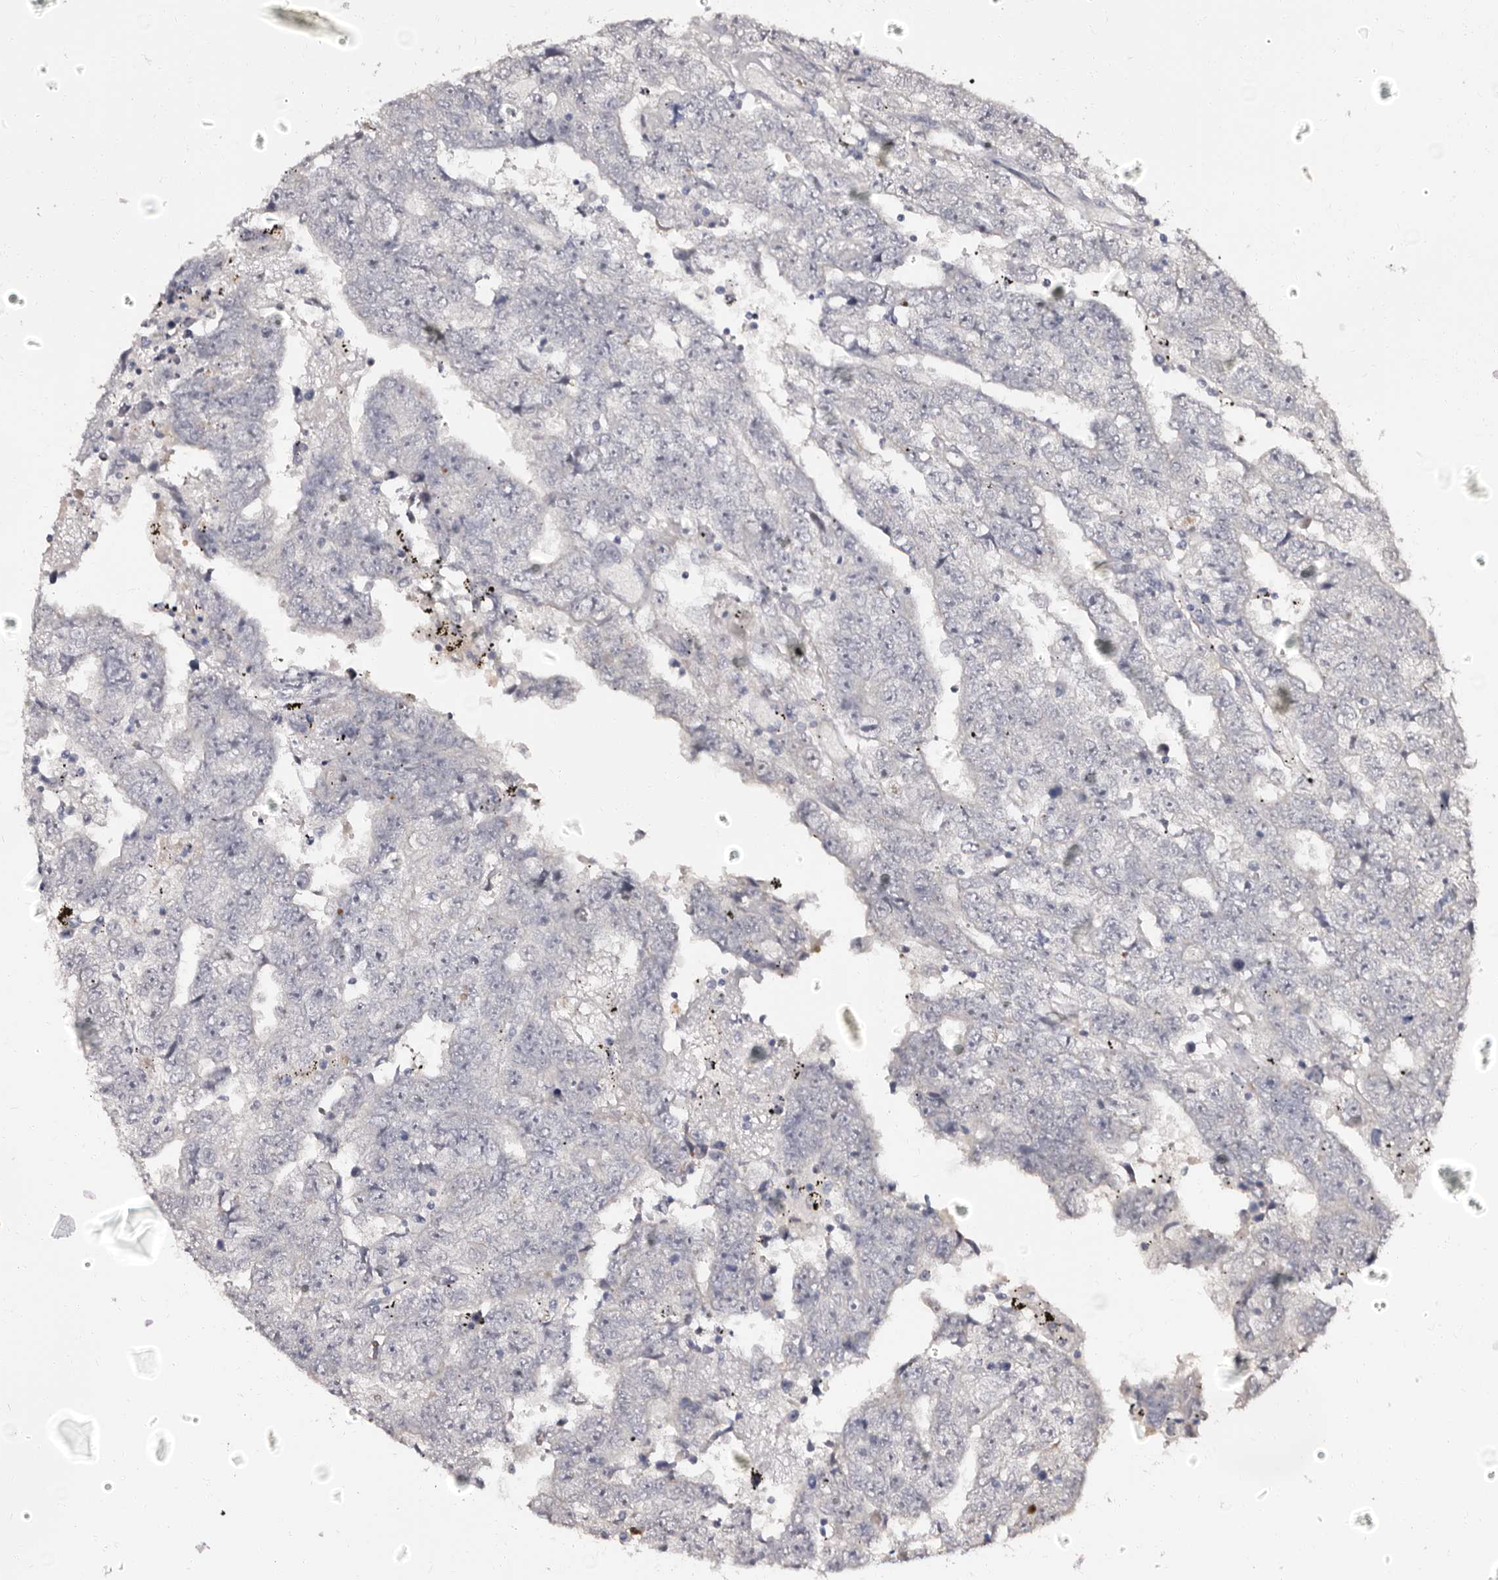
{"staining": {"intensity": "negative", "quantity": "none", "location": "none"}, "tissue": "testis cancer", "cell_type": "Tumor cells", "image_type": "cancer", "snomed": [{"axis": "morphology", "description": "Carcinoma, Embryonal, NOS"}, {"axis": "topography", "description": "Testis"}], "caption": "A high-resolution micrograph shows immunohistochemistry (IHC) staining of embryonal carcinoma (testis), which displays no significant expression in tumor cells. (Immunohistochemistry, brightfield microscopy, high magnification).", "gene": "PTAFR", "patient": {"sex": "male", "age": 25}}